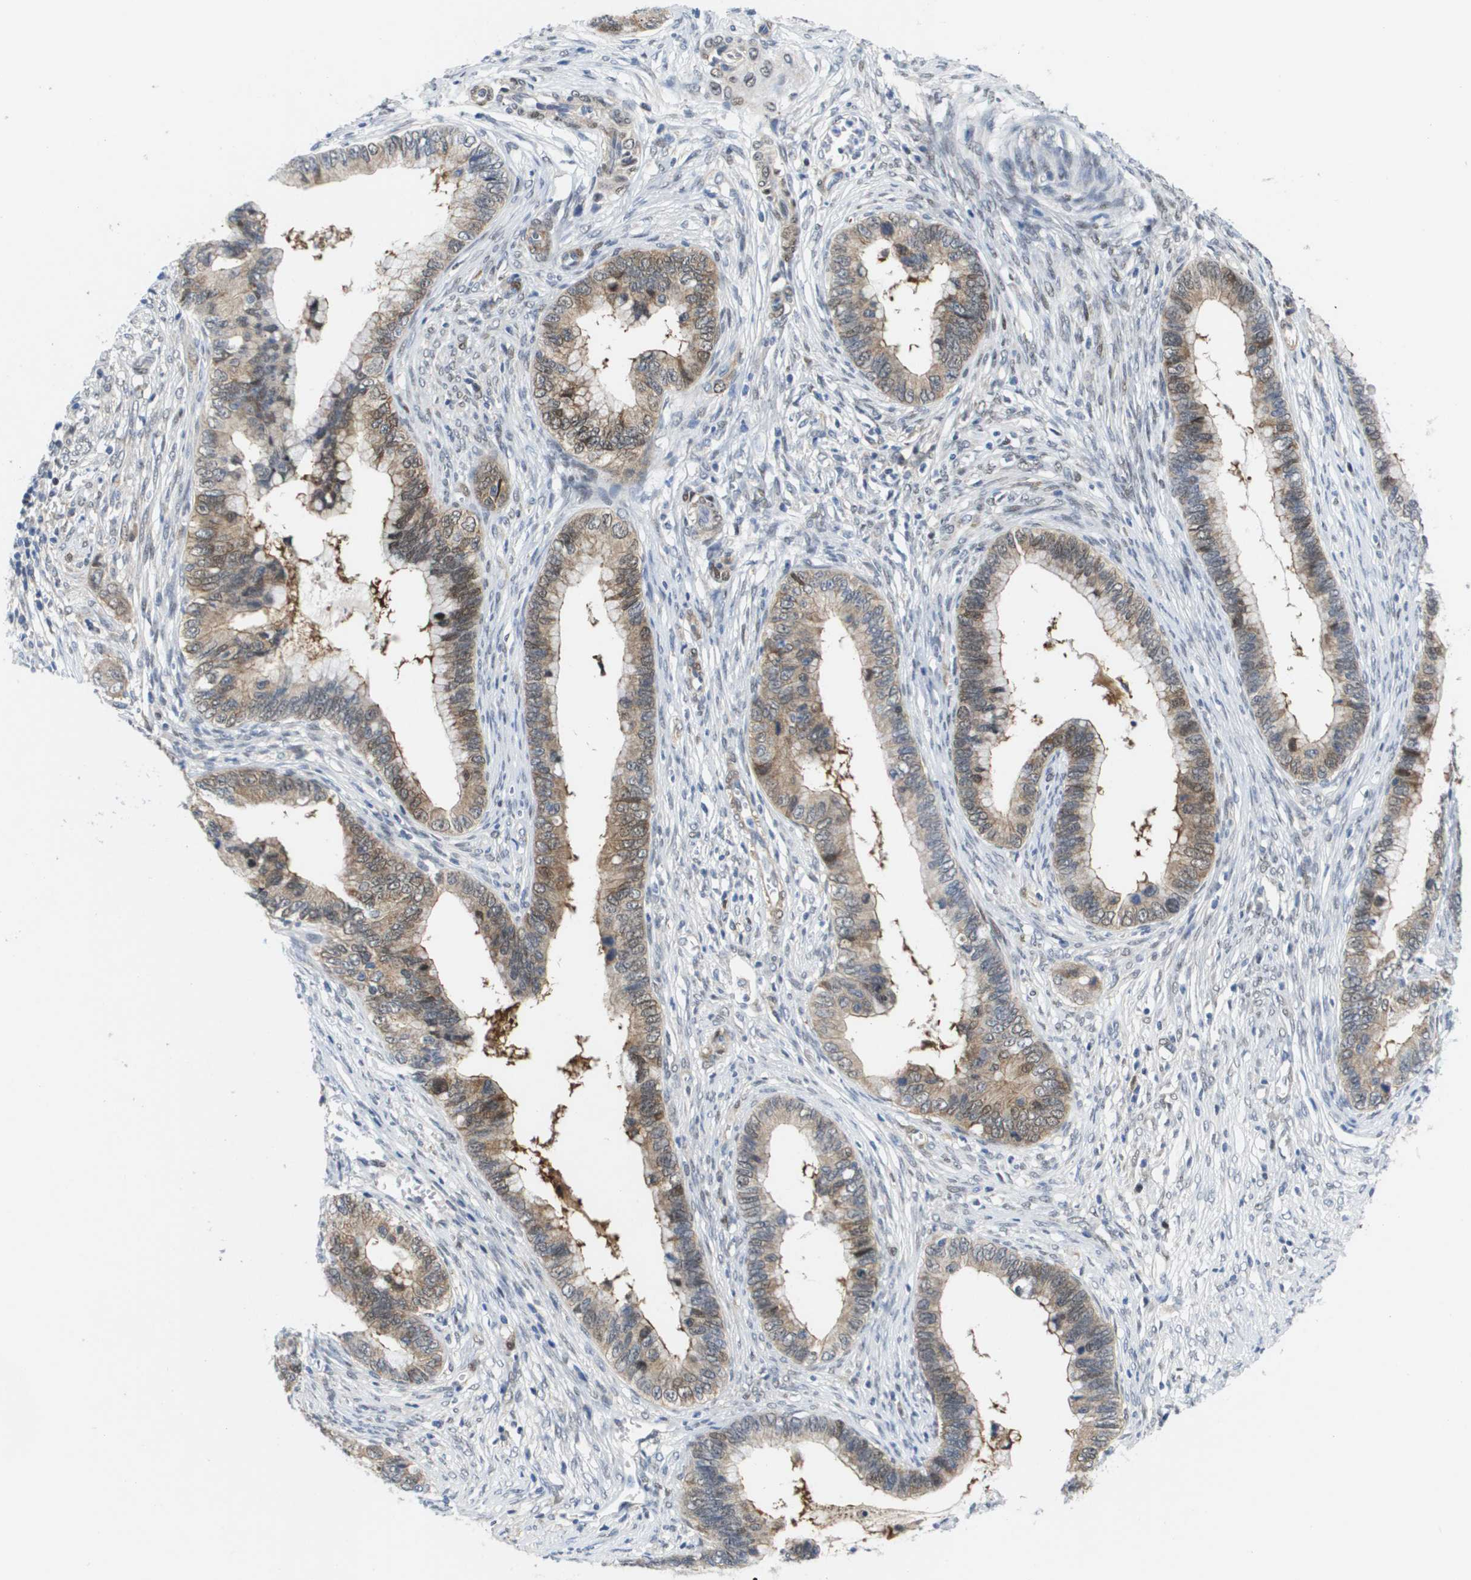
{"staining": {"intensity": "moderate", "quantity": ">75%", "location": "cytoplasmic/membranous"}, "tissue": "cervical cancer", "cell_type": "Tumor cells", "image_type": "cancer", "snomed": [{"axis": "morphology", "description": "Adenocarcinoma, NOS"}, {"axis": "topography", "description": "Cervix"}], "caption": "Cervical cancer (adenocarcinoma) stained with a protein marker displays moderate staining in tumor cells.", "gene": "FKBP4", "patient": {"sex": "female", "age": 44}}